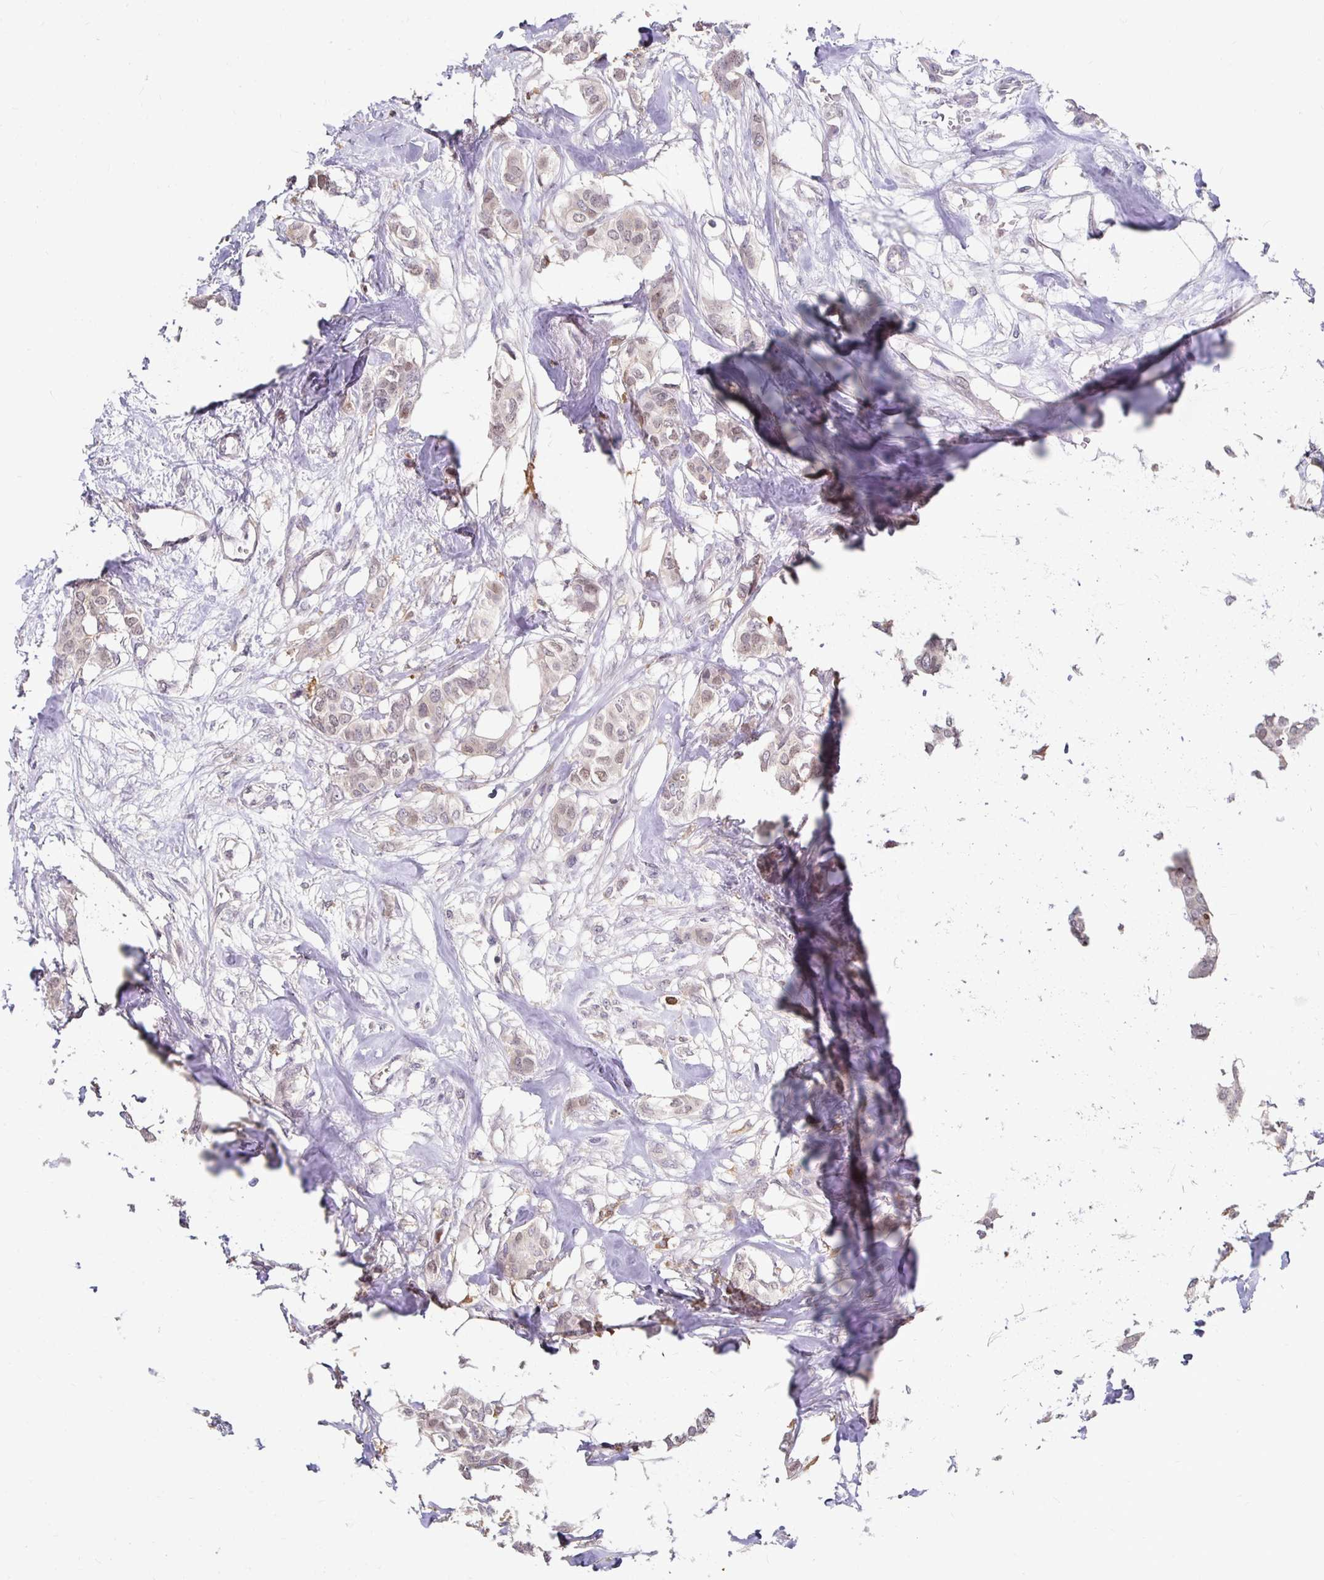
{"staining": {"intensity": "weak", "quantity": "<25%", "location": "cytoplasmic/membranous"}, "tissue": "breast cancer", "cell_type": "Tumor cells", "image_type": "cancer", "snomed": [{"axis": "morphology", "description": "Duct carcinoma"}, {"axis": "topography", "description": "Breast"}], "caption": "Image shows no significant protein staining in tumor cells of infiltrating ductal carcinoma (breast).", "gene": "PADI2", "patient": {"sex": "female", "age": 62}}